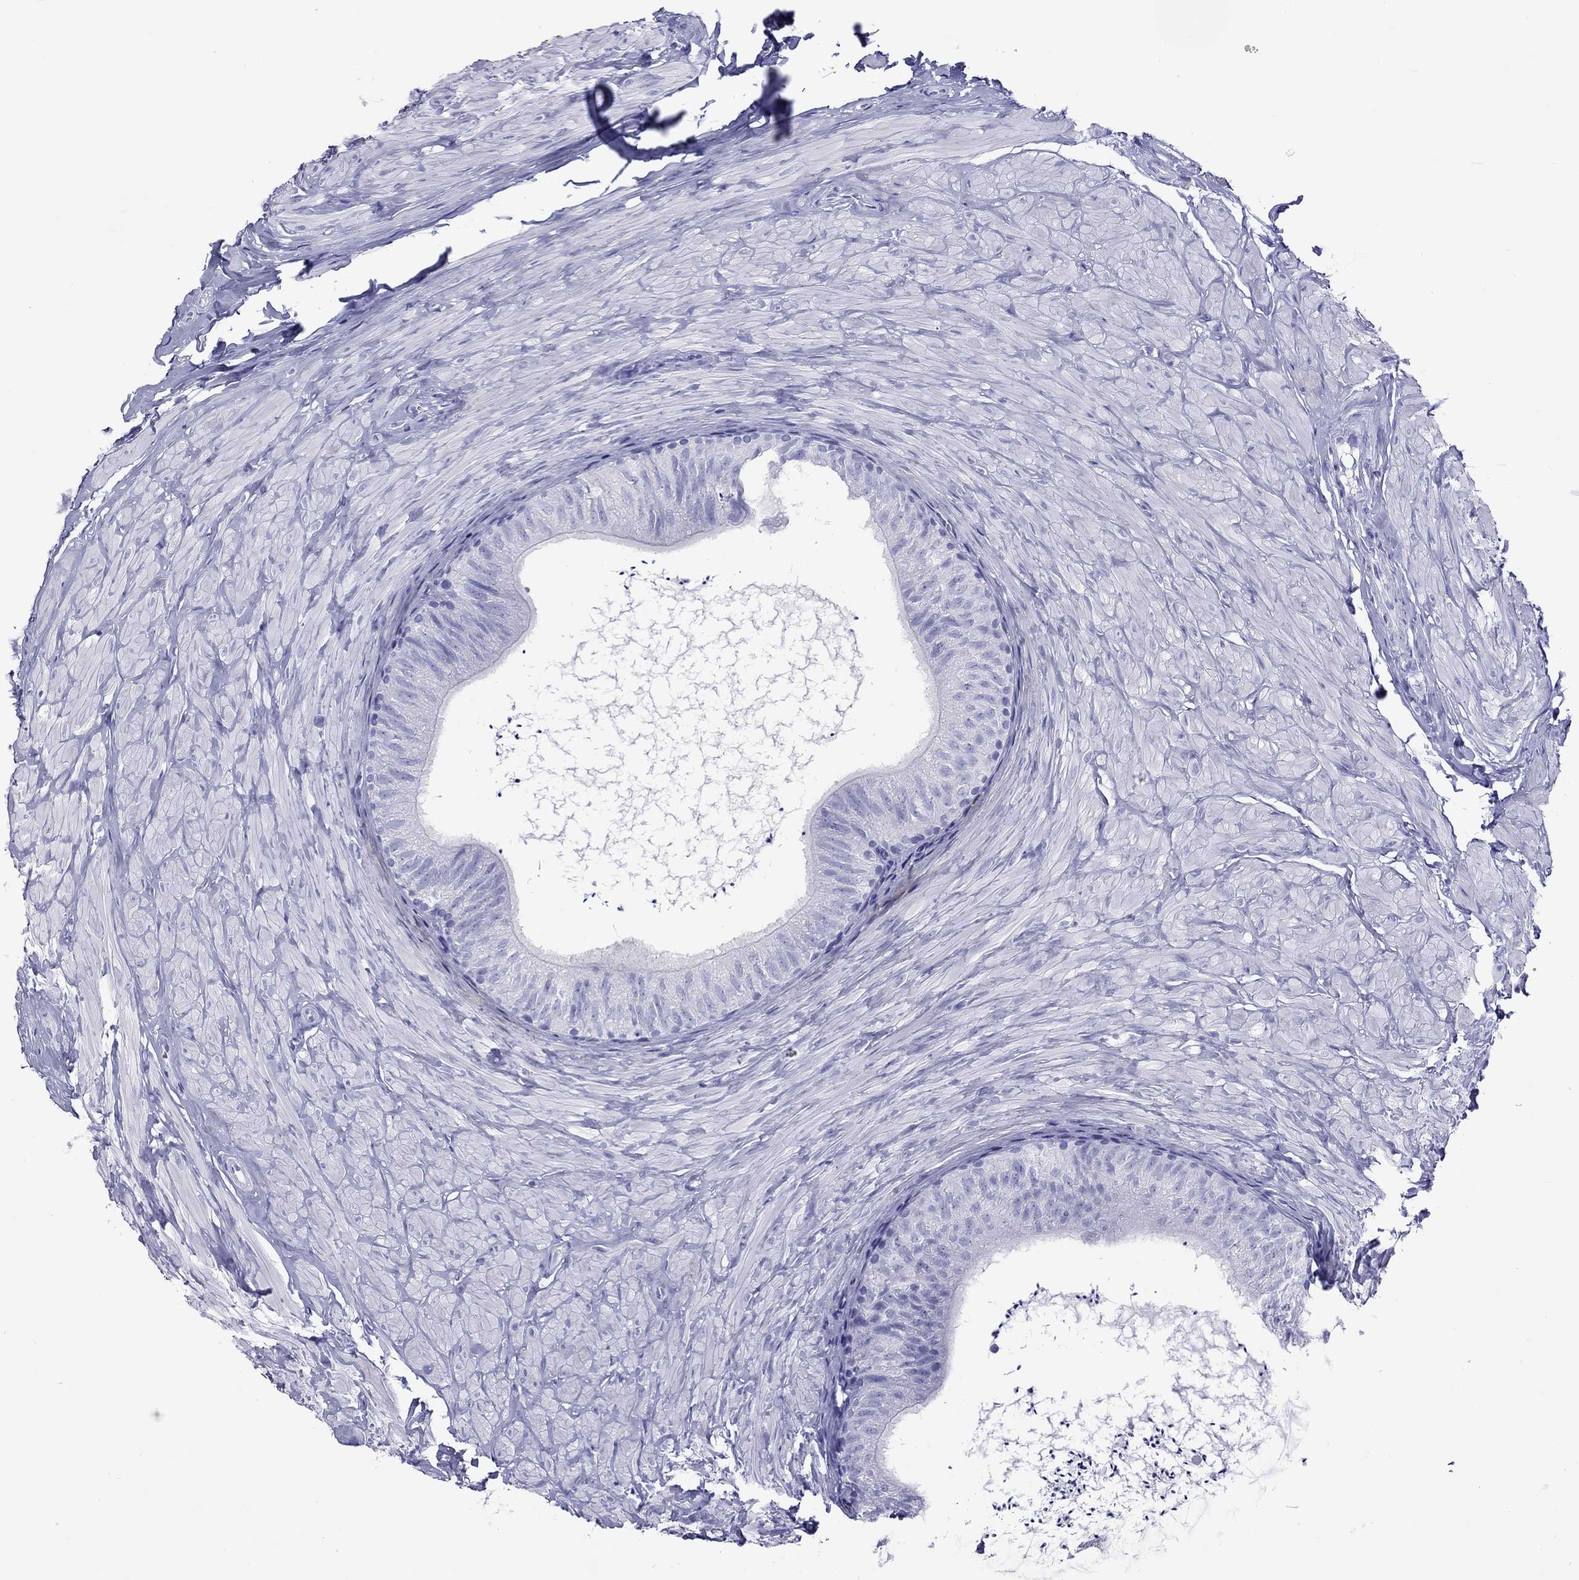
{"staining": {"intensity": "negative", "quantity": "none", "location": "none"}, "tissue": "epididymis", "cell_type": "Glandular cells", "image_type": "normal", "snomed": [{"axis": "morphology", "description": "Normal tissue, NOS"}, {"axis": "topography", "description": "Epididymis"}], "caption": "This is a photomicrograph of immunohistochemistry (IHC) staining of benign epididymis, which shows no positivity in glandular cells. Brightfield microscopy of immunohistochemistry (IHC) stained with DAB (3,3'-diaminobenzidine) (brown) and hematoxylin (blue), captured at high magnification.", "gene": "SLAMF1", "patient": {"sex": "male", "age": 32}}